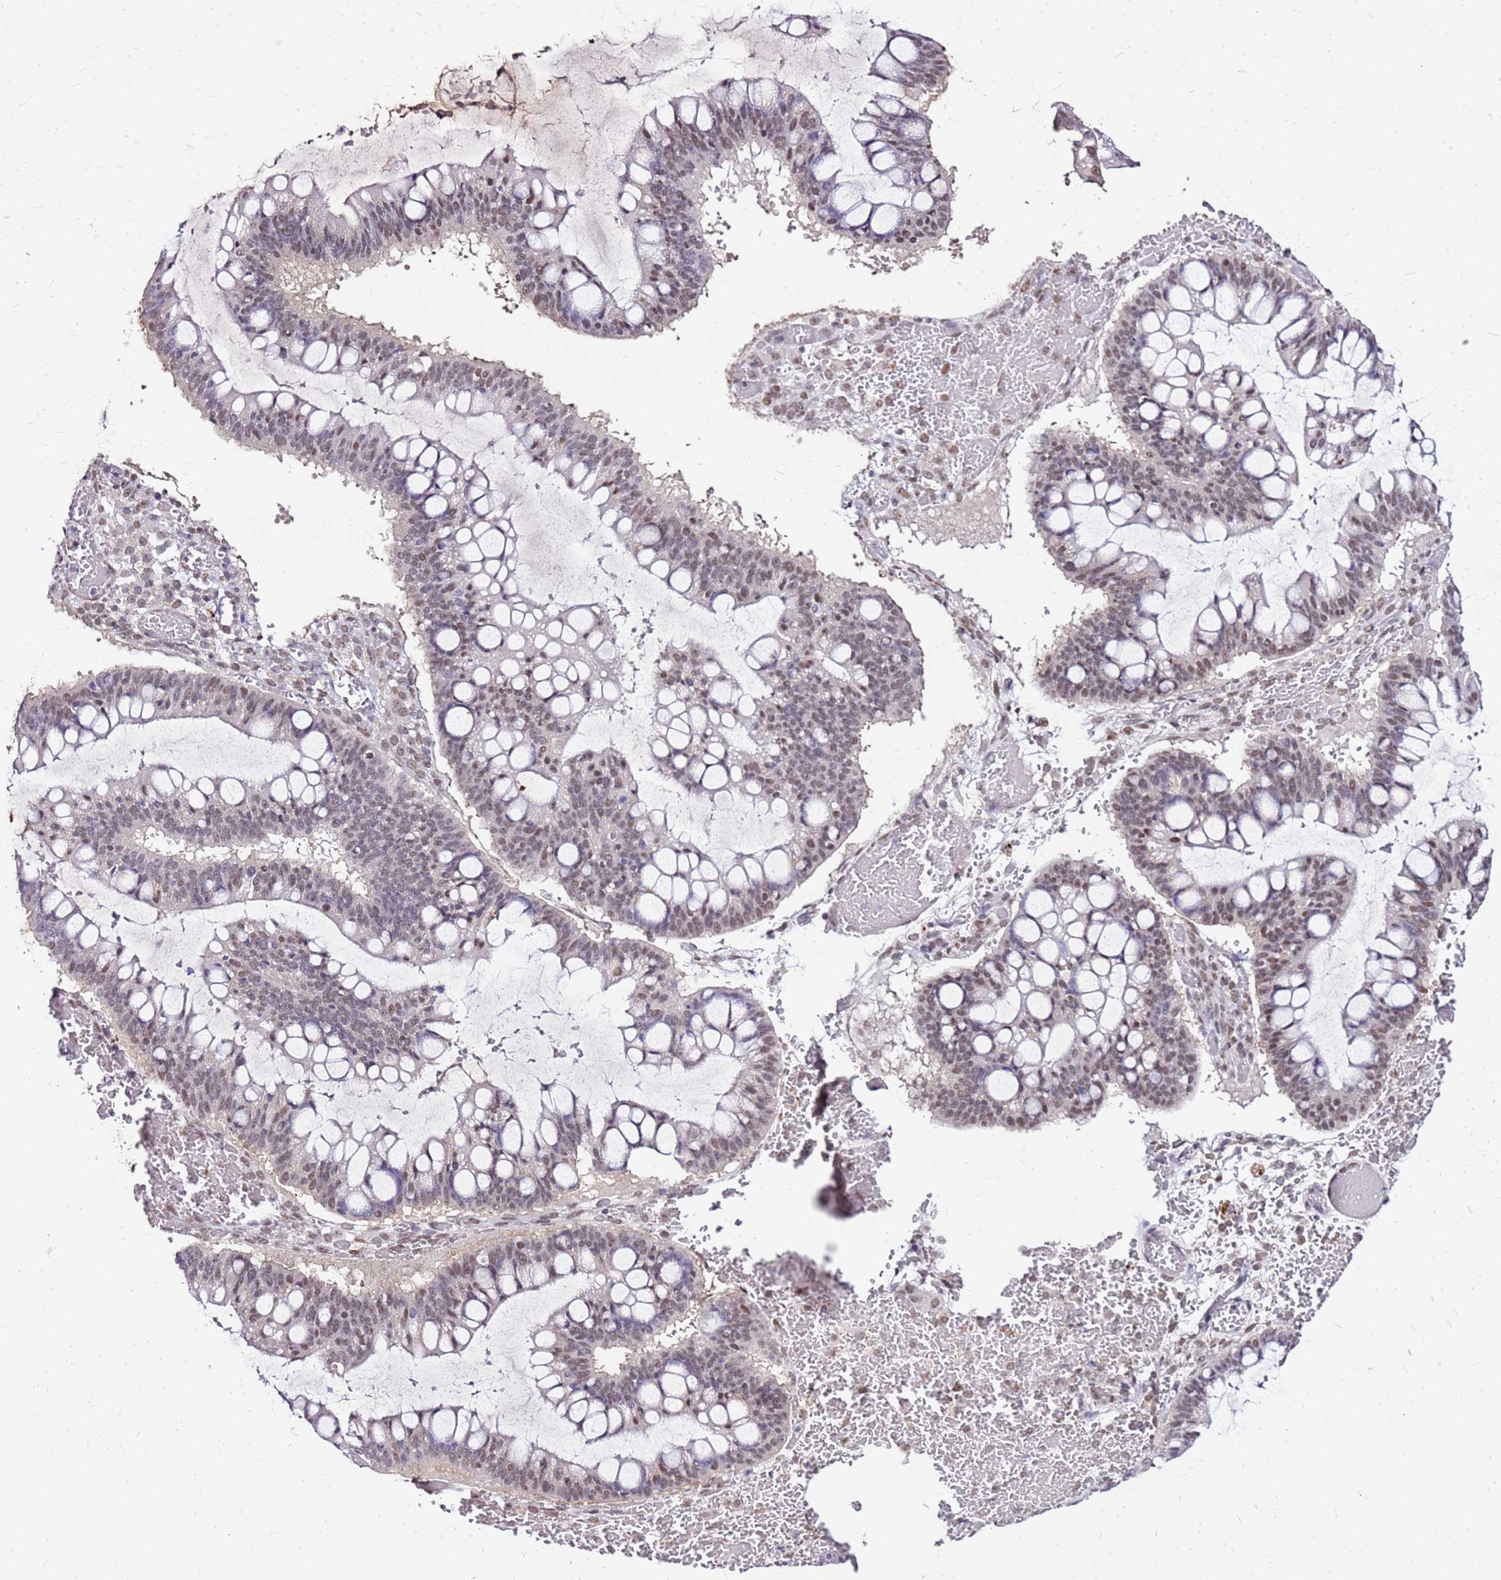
{"staining": {"intensity": "weak", "quantity": "25%-75%", "location": "nuclear"}, "tissue": "ovarian cancer", "cell_type": "Tumor cells", "image_type": "cancer", "snomed": [{"axis": "morphology", "description": "Cystadenocarcinoma, mucinous, NOS"}, {"axis": "topography", "description": "Ovary"}], "caption": "This image exhibits immunohistochemistry staining of mucinous cystadenocarcinoma (ovarian), with low weak nuclear expression in about 25%-75% of tumor cells.", "gene": "ALDH1A3", "patient": {"sex": "female", "age": 73}}